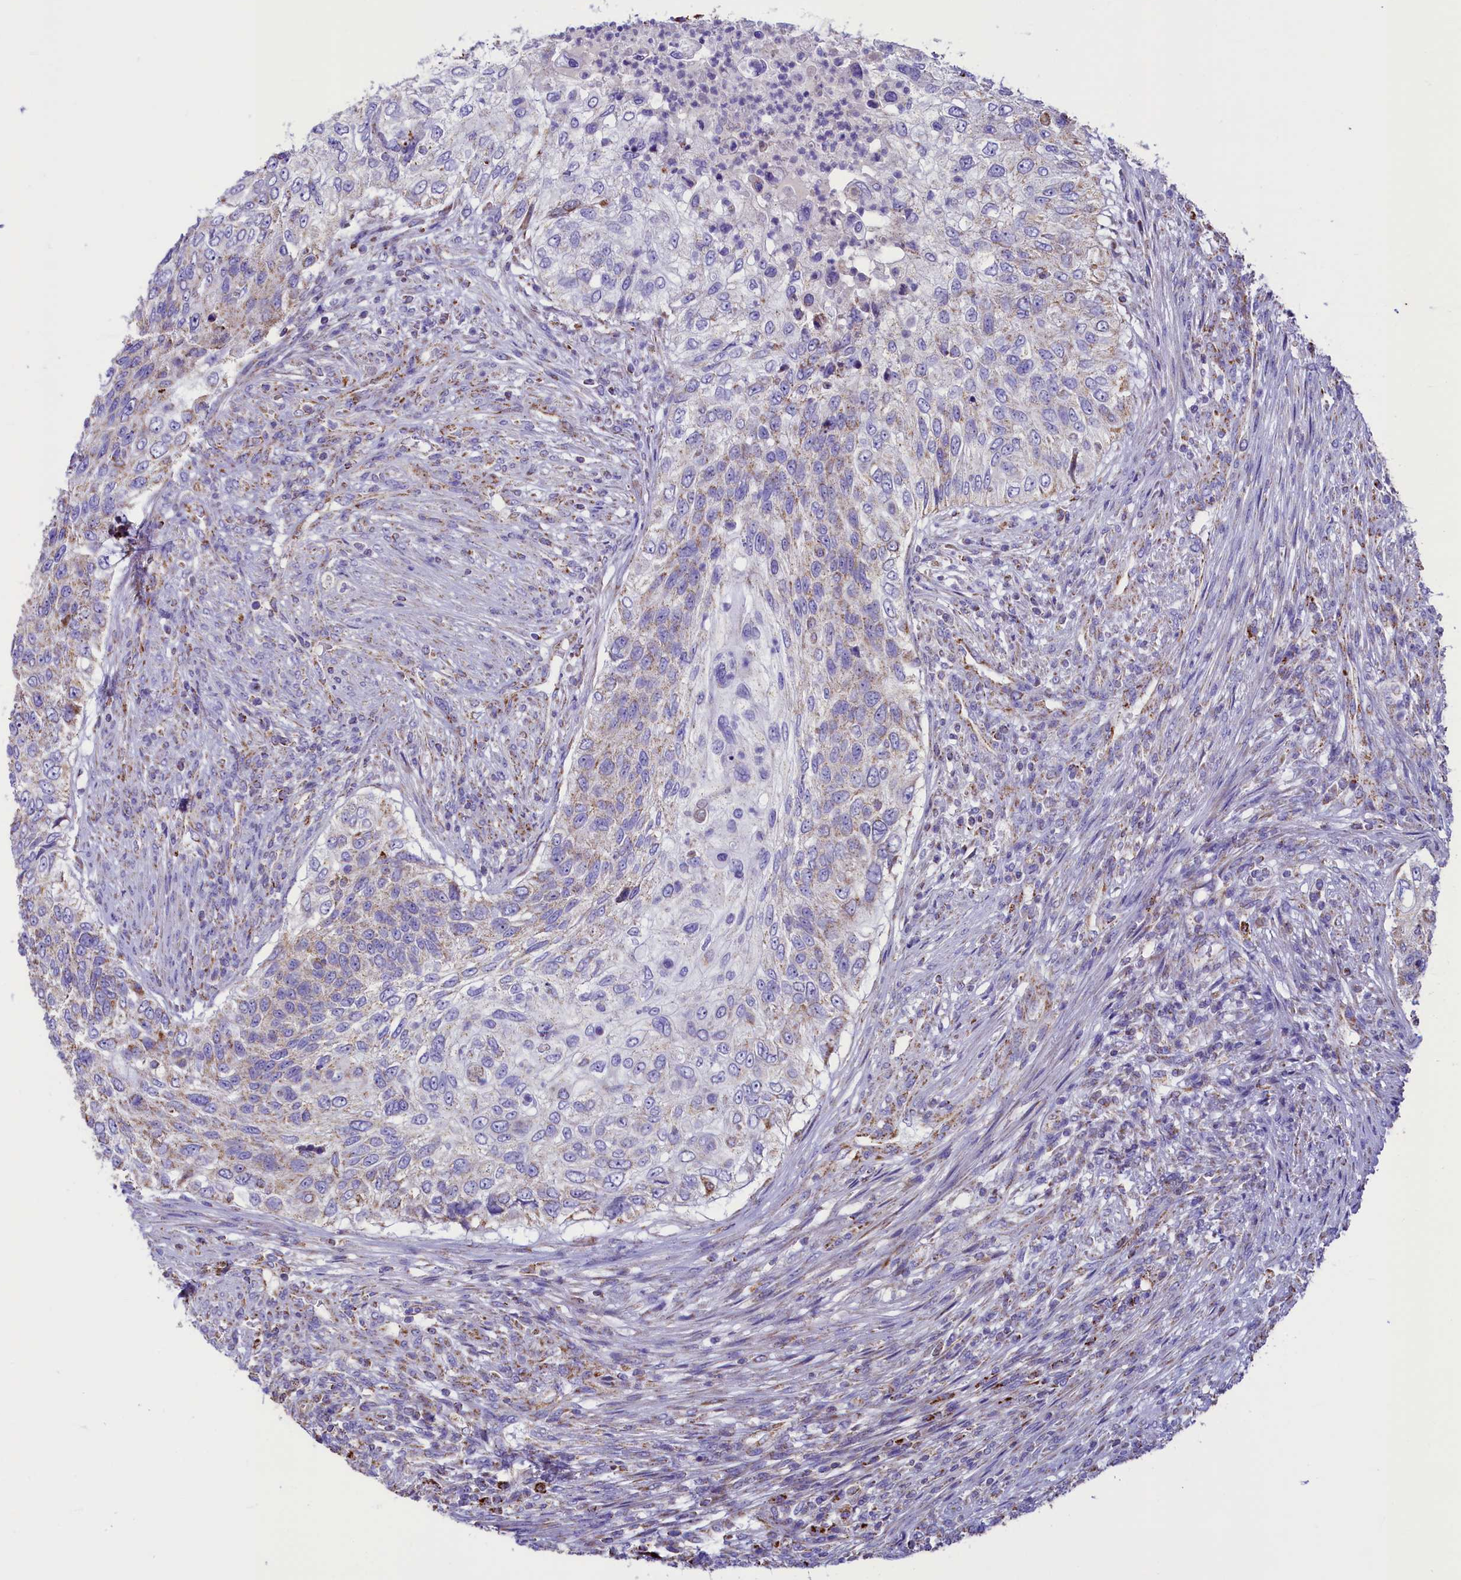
{"staining": {"intensity": "weak", "quantity": "<25%", "location": "cytoplasmic/membranous"}, "tissue": "urothelial cancer", "cell_type": "Tumor cells", "image_type": "cancer", "snomed": [{"axis": "morphology", "description": "Urothelial carcinoma, High grade"}, {"axis": "topography", "description": "Urinary bladder"}], "caption": "DAB immunohistochemical staining of urothelial cancer reveals no significant staining in tumor cells. Nuclei are stained in blue.", "gene": "IDH3A", "patient": {"sex": "female", "age": 60}}